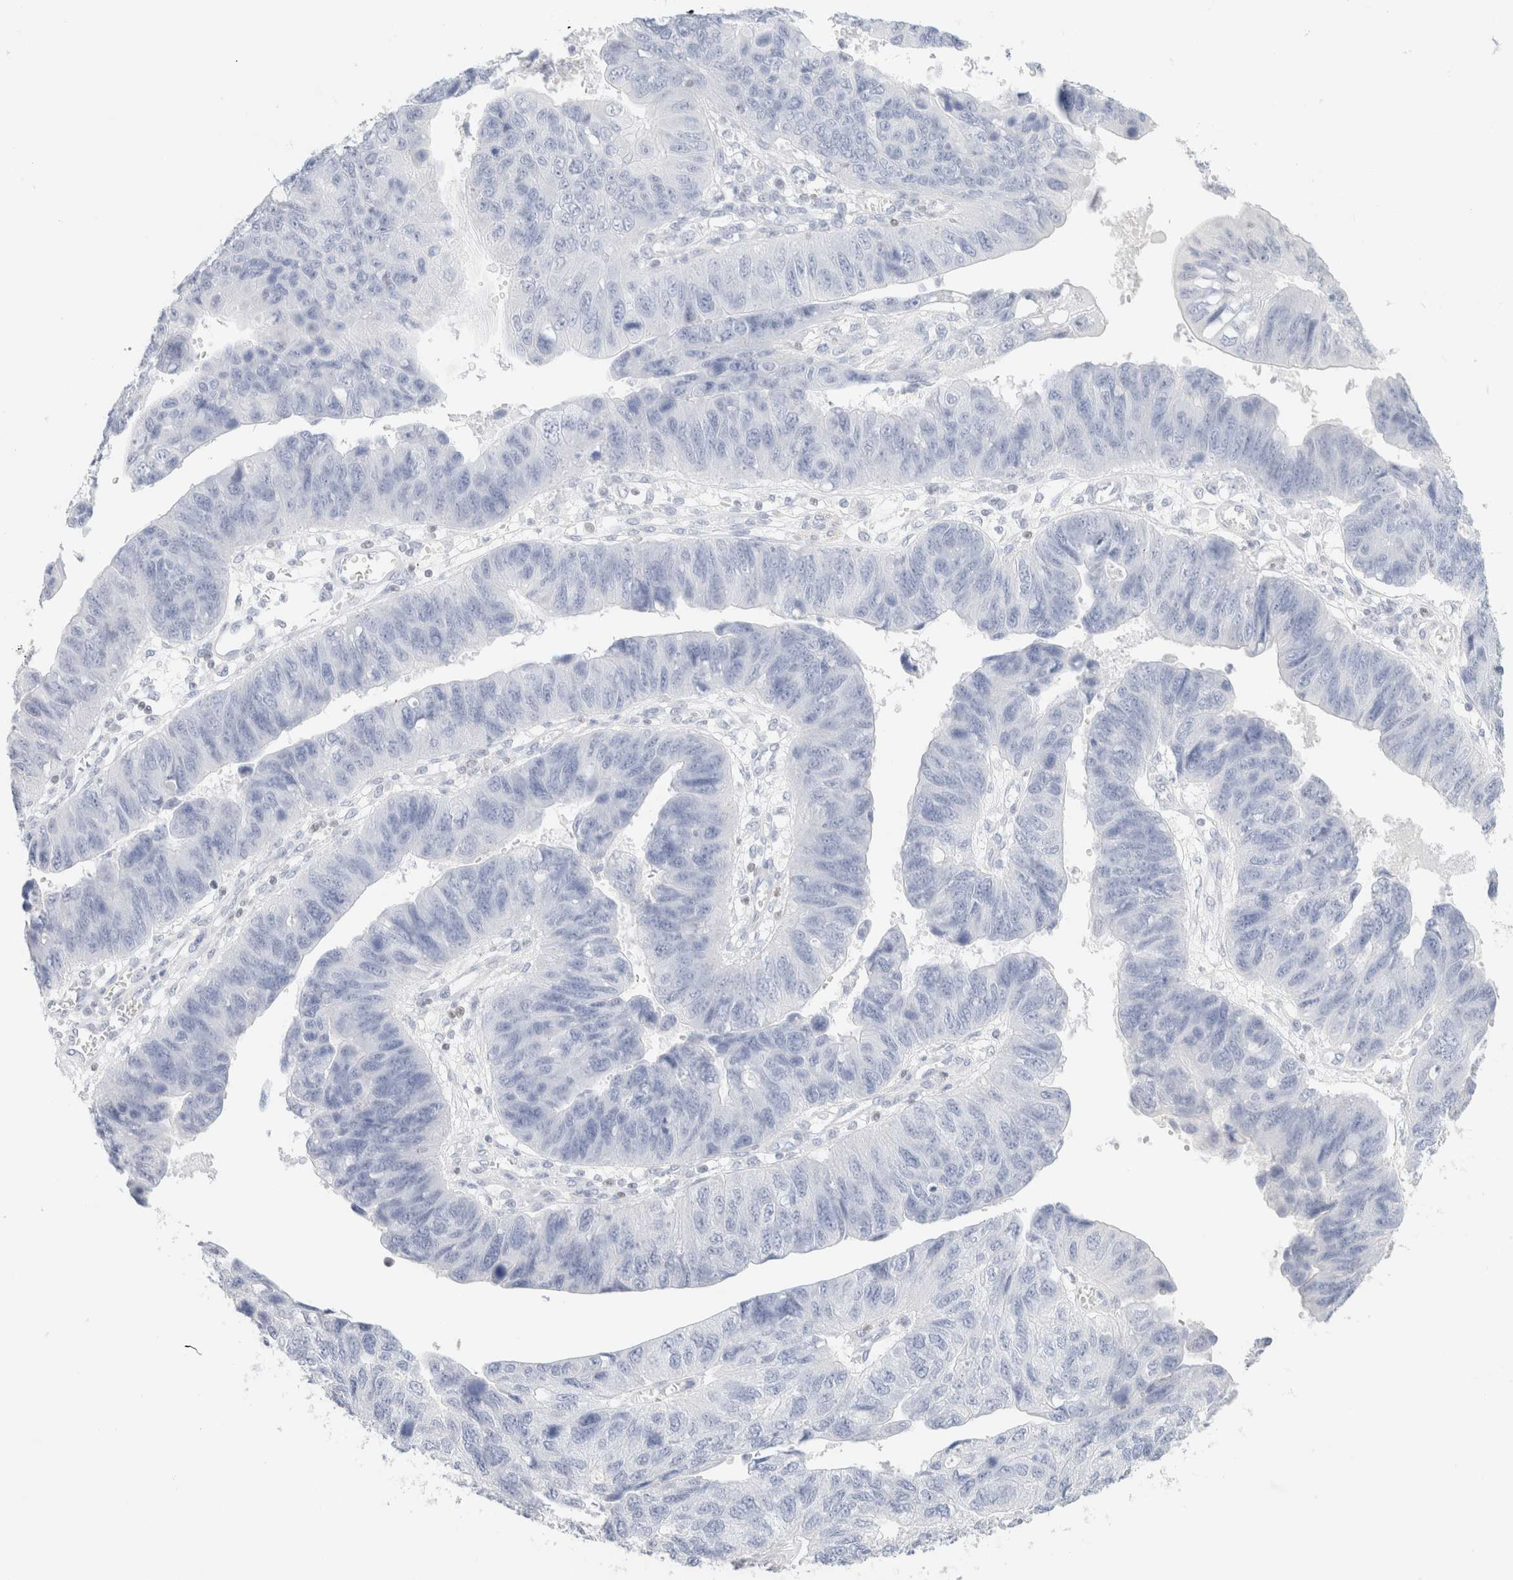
{"staining": {"intensity": "negative", "quantity": "none", "location": "none"}, "tissue": "stomach cancer", "cell_type": "Tumor cells", "image_type": "cancer", "snomed": [{"axis": "morphology", "description": "Adenocarcinoma, NOS"}, {"axis": "topography", "description": "Stomach"}], "caption": "This is an immunohistochemistry photomicrograph of stomach cancer (adenocarcinoma). There is no expression in tumor cells.", "gene": "IKZF3", "patient": {"sex": "male", "age": 59}}